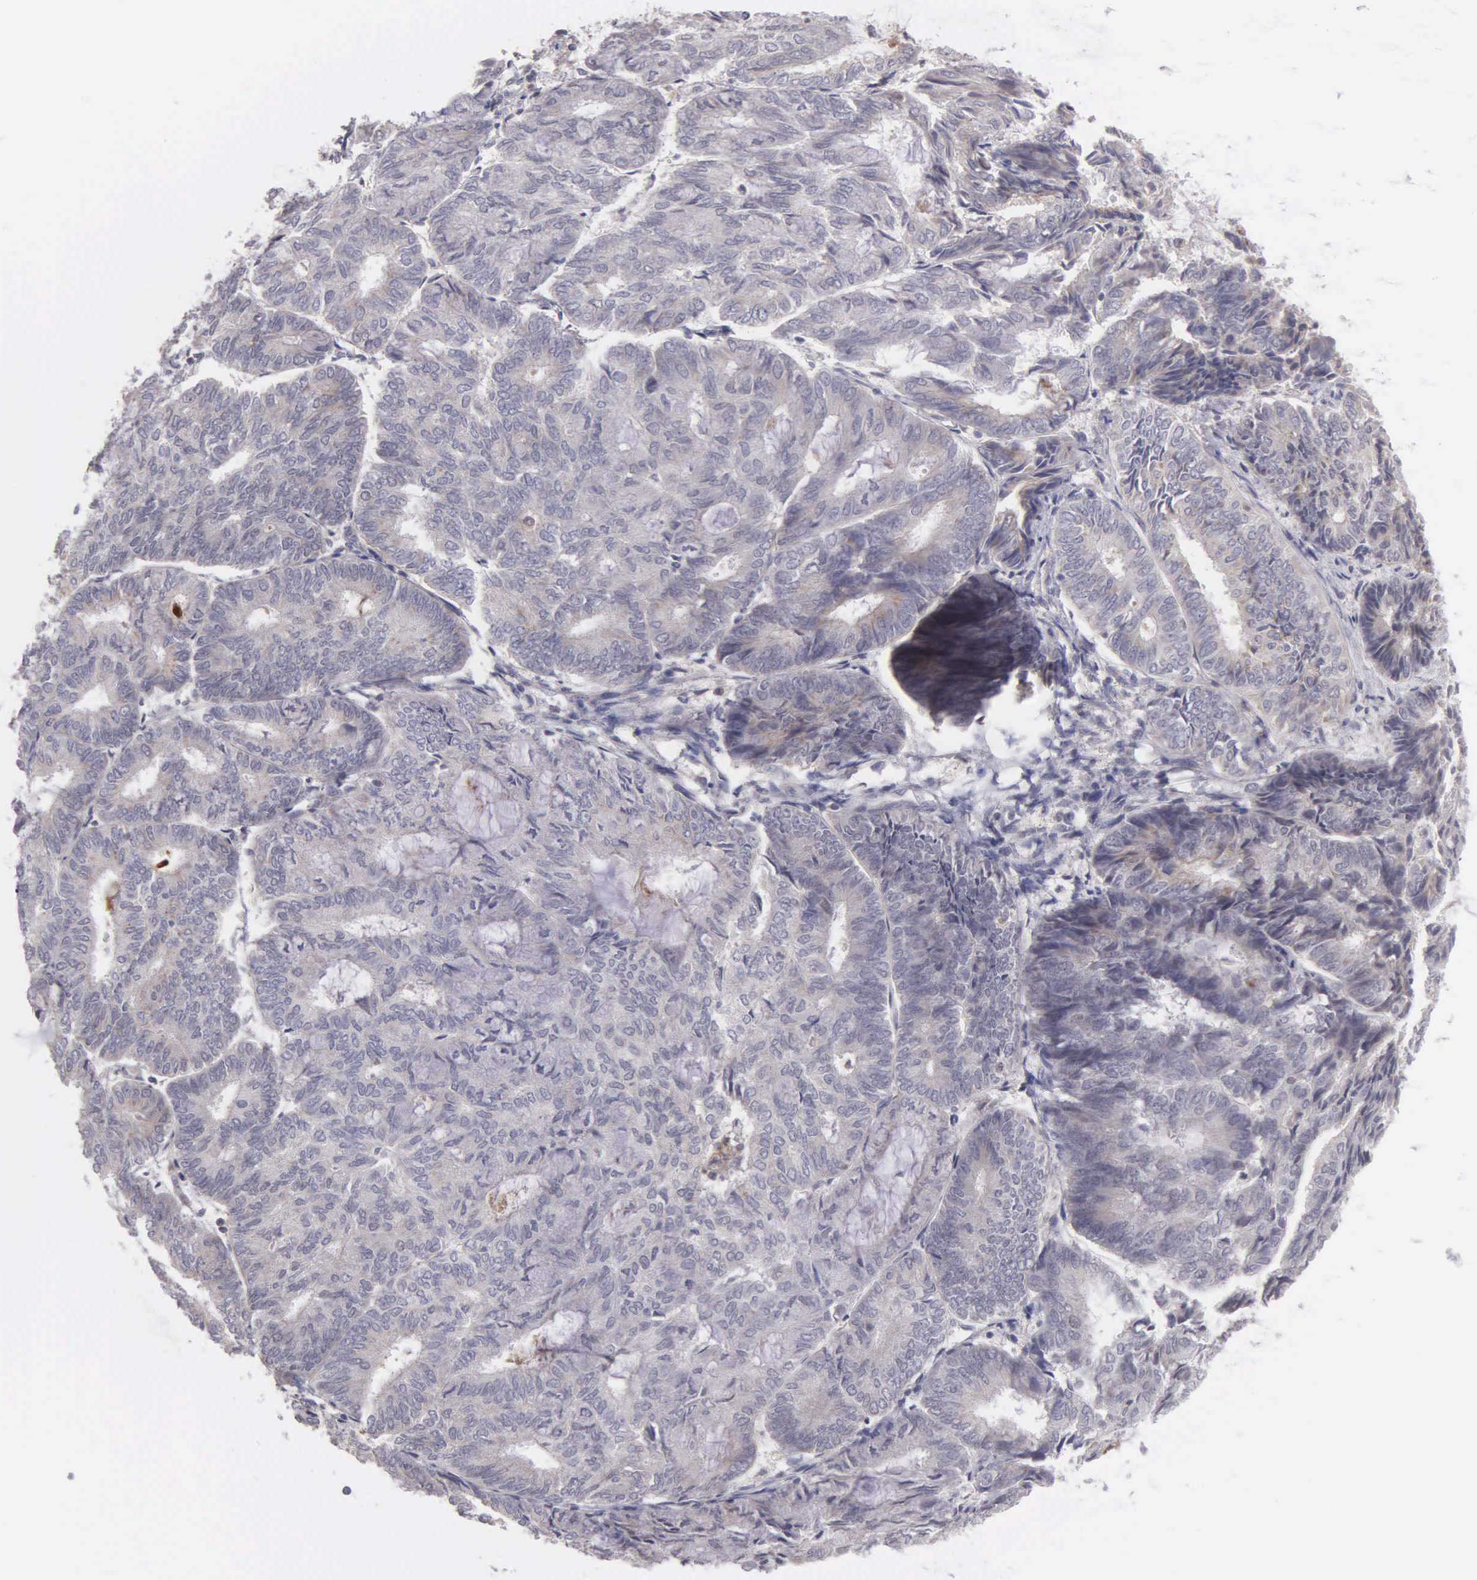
{"staining": {"intensity": "negative", "quantity": "none", "location": "none"}, "tissue": "endometrial cancer", "cell_type": "Tumor cells", "image_type": "cancer", "snomed": [{"axis": "morphology", "description": "Adenocarcinoma, NOS"}, {"axis": "topography", "description": "Endometrium"}], "caption": "The immunohistochemistry photomicrograph has no significant expression in tumor cells of endometrial cancer tissue.", "gene": "BRD1", "patient": {"sex": "female", "age": 59}}